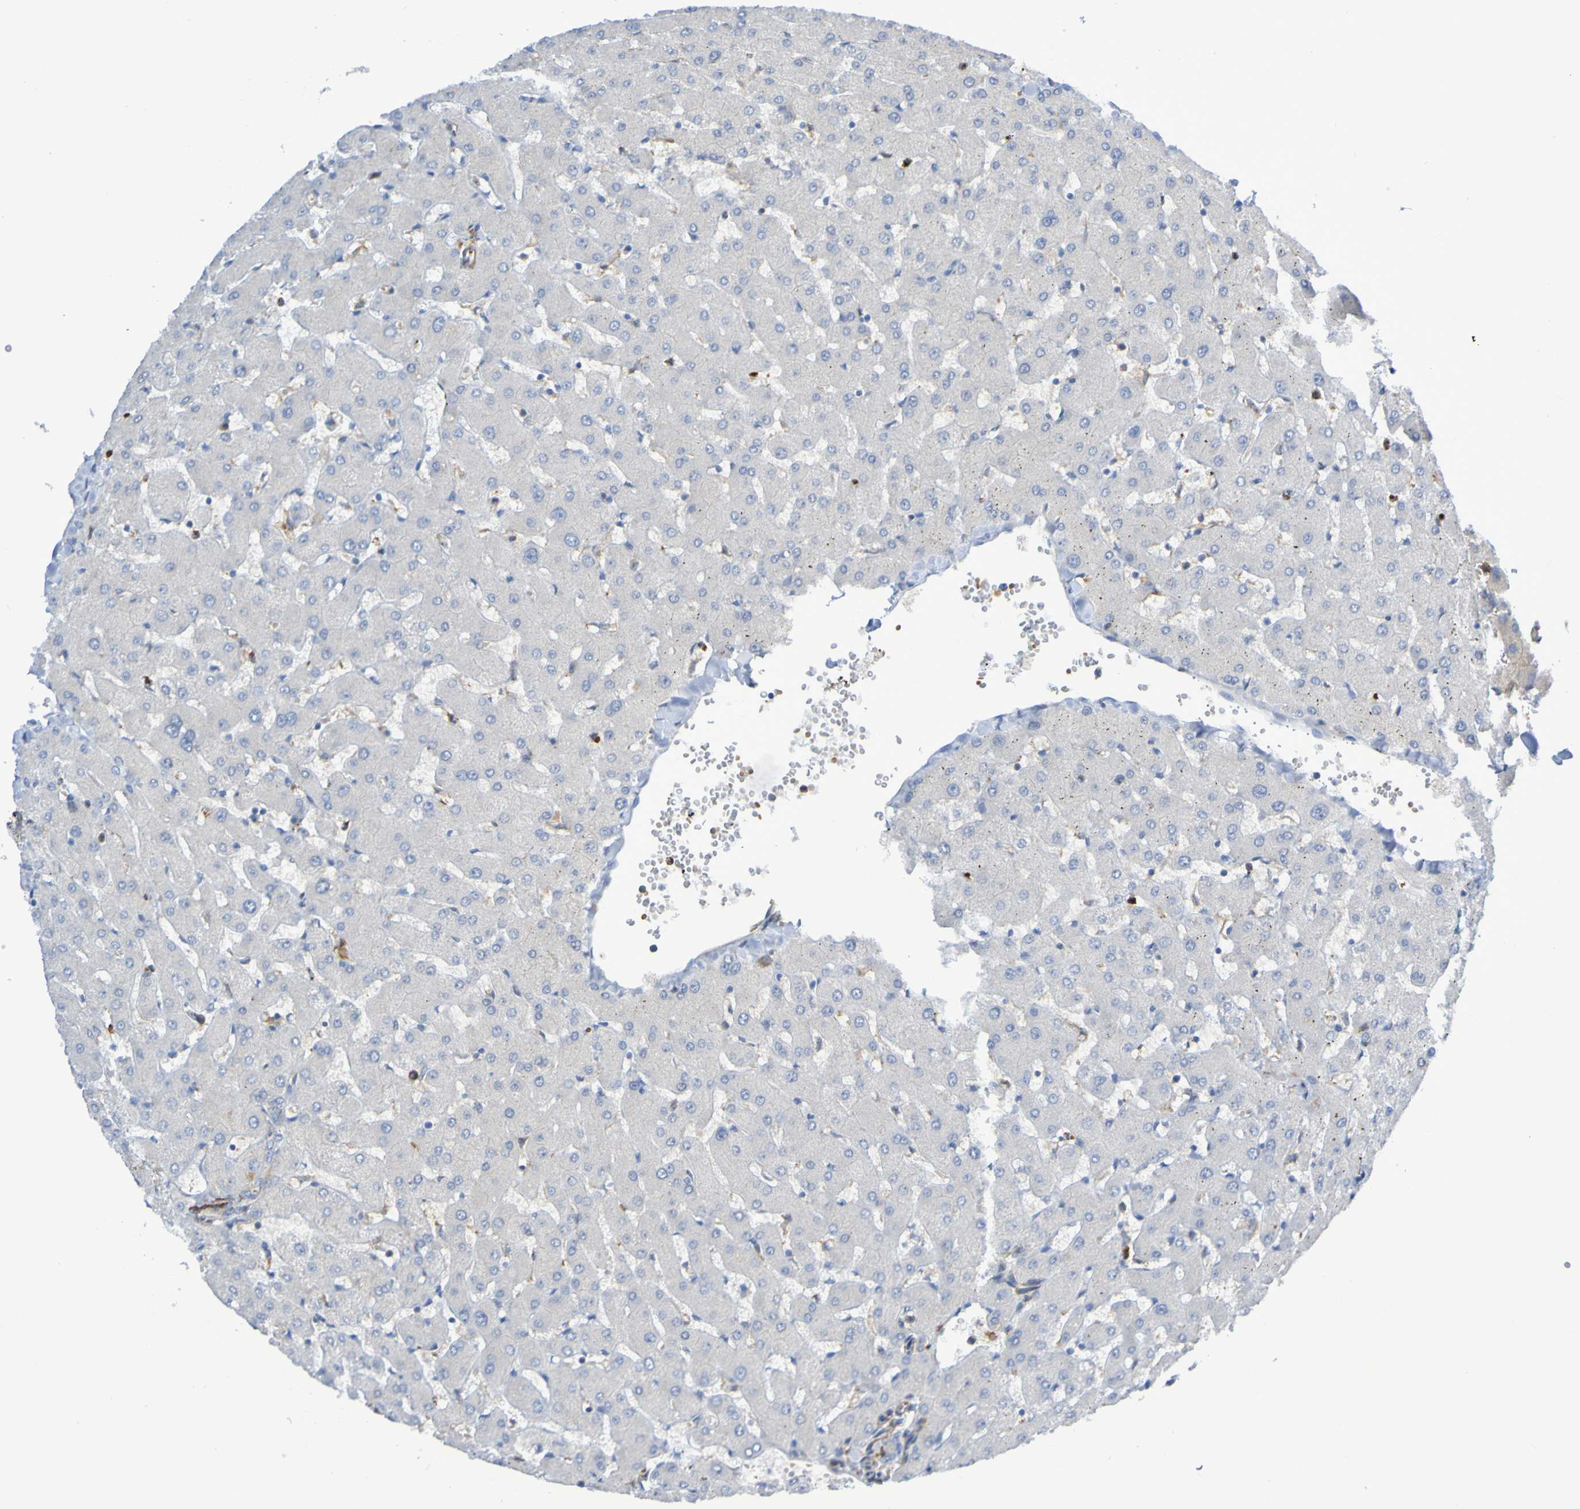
{"staining": {"intensity": "weak", "quantity": "25%-75%", "location": "cytoplasmic/membranous"}, "tissue": "liver", "cell_type": "Cholangiocytes", "image_type": "normal", "snomed": [{"axis": "morphology", "description": "Normal tissue, NOS"}, {"axis": "topography", "description": "Liver"}], "caption": "Liver stained for a protein (brown) shows weak cytoplasmic/membranous positive staining in approximately 25%-75% of cholangiocytes.", "gene": "SCRG1", "patient": {"sex": "female", "age": 63}}